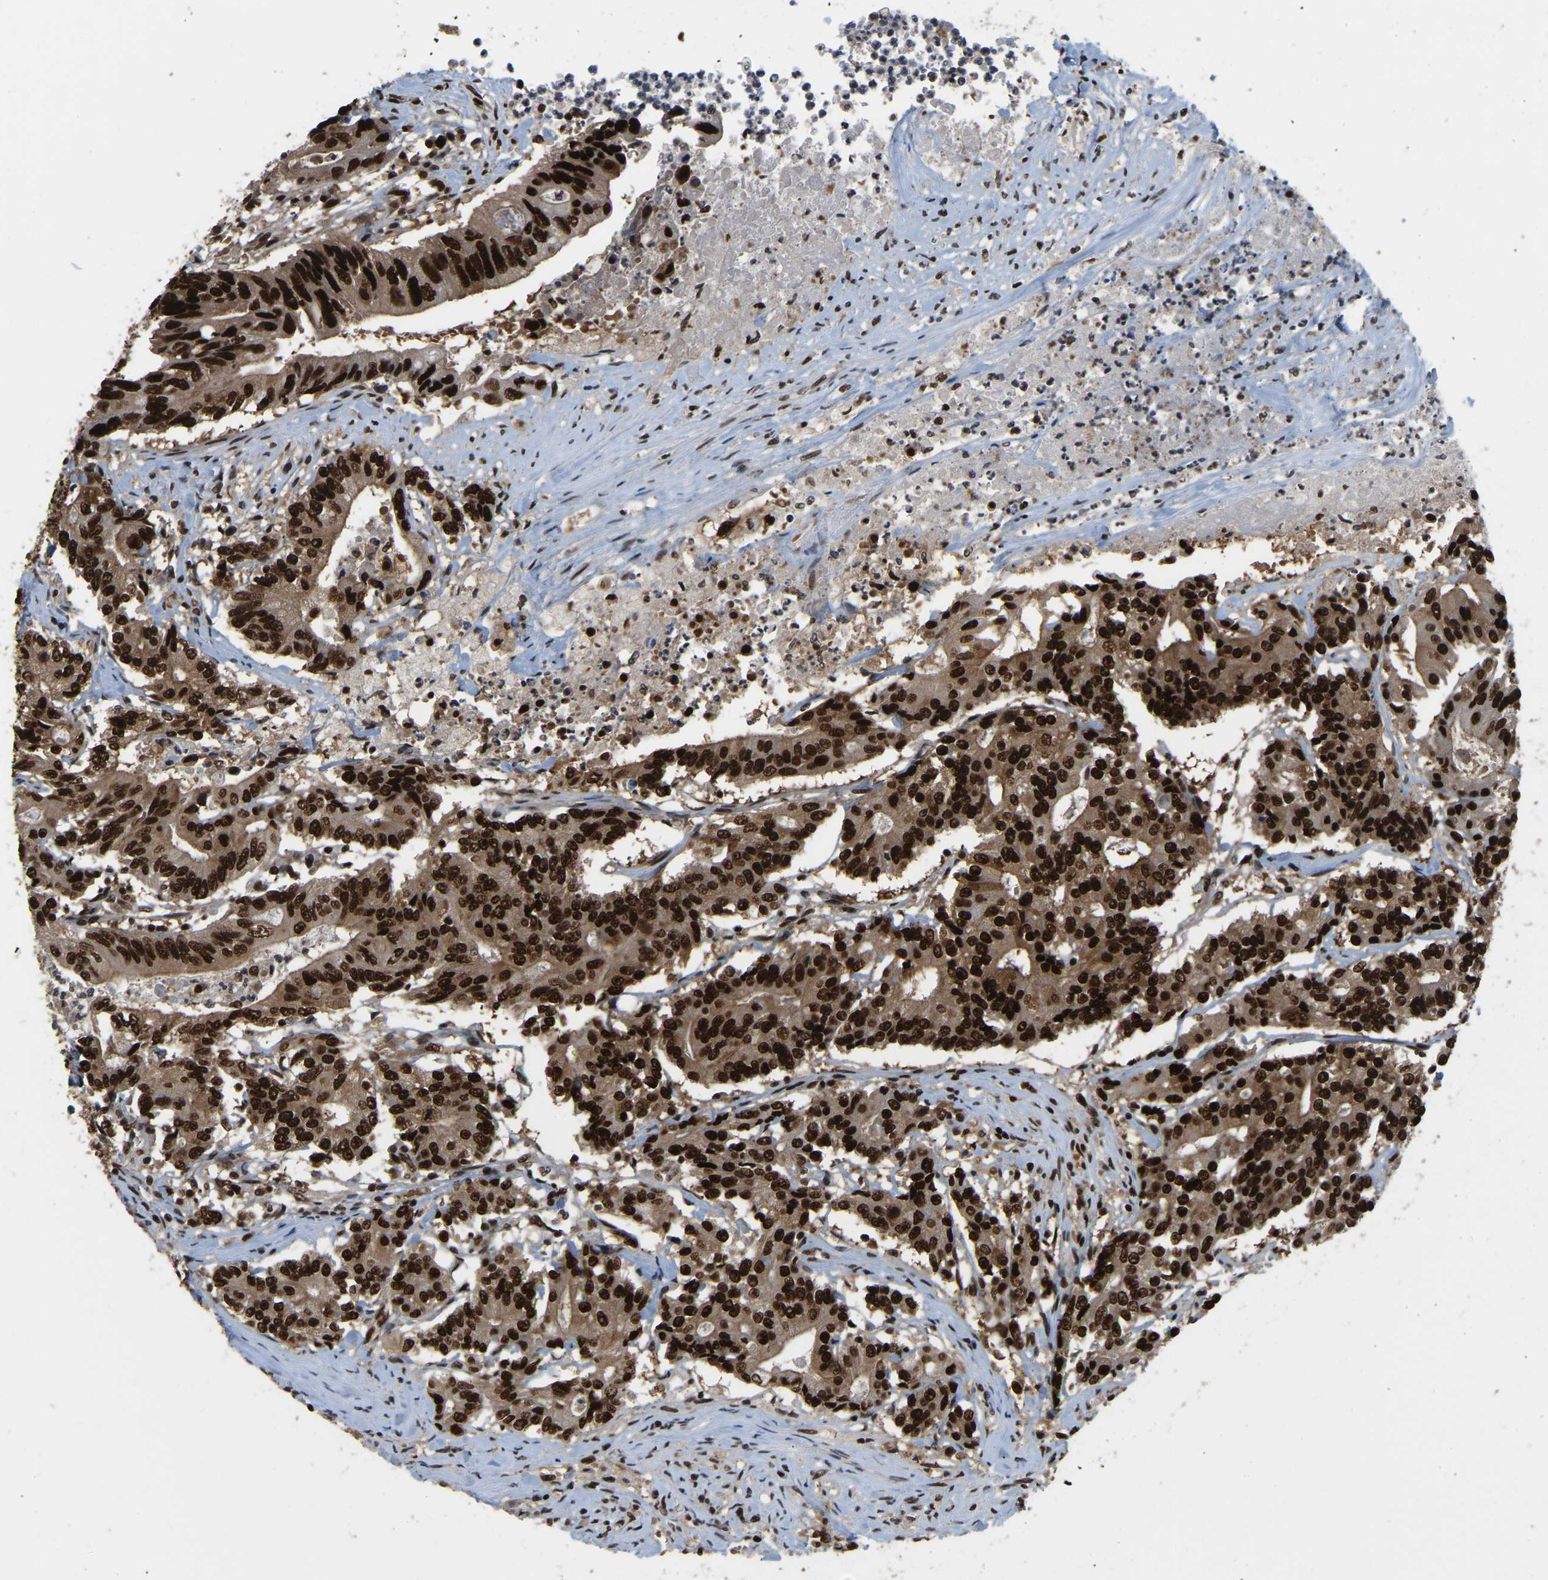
{"staining": {"intensity": "strong", "quantity": ">75%", "location": "nuclear"}, "tissue": "colorectal cancer", "cell_type": "Tumor cells", "image_type": "cancer", "snomed": [{"axis": "morphology", "description": "Adenocarcinoma, NOS"}, {"axis": "topography", "description": "Colon"}], "caption": "Immunohistochemical staining of colorectal cancer (adenocarcinoma) exhibits strong nuclear protein expression in about >75% of tumor cells.", "gene": "TBL1XR1", "patient": {"sex": "female", "age": 77}}